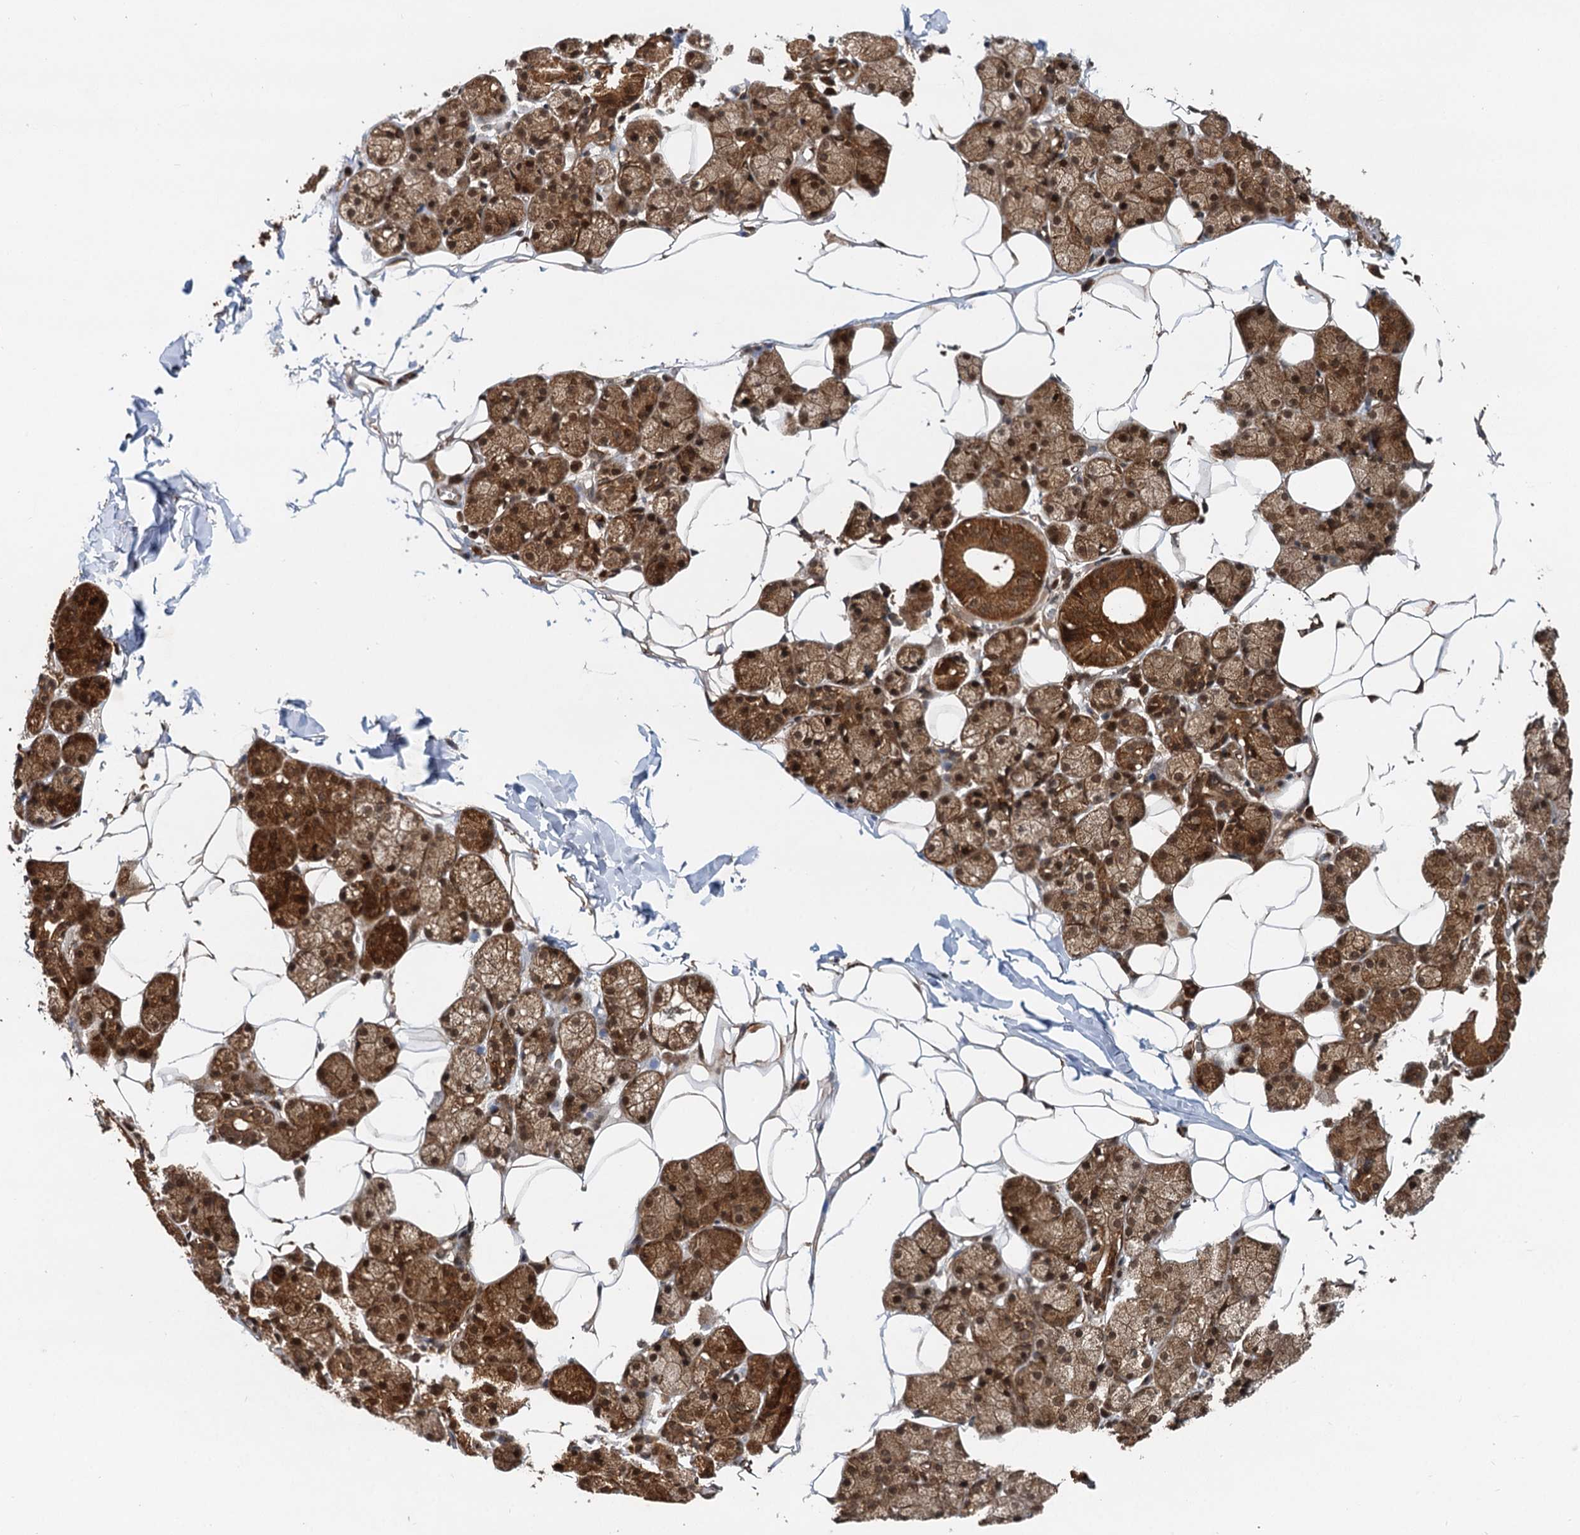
{"staining": {"intensity": "strong", "quantity": ">75%", "location": "cytoplasmic/membranous,nuclear"}, "tissue": "salivary gland", "cell_type": "Glandular cells", "image_type": "normal", "snomed": [{"axis": "morphology", "description": "Normal tissue, NOS"}, {"axis": "topography", "description": "Salivary gland"}], "caption": "This histopathology image exhibits benign salivary gland stained with IHC to label a protein in brown. The cytoplasmic/membranous,nuclear of glandular cells show strong positivity for the protein. Nuclei are counter-stained blue.", "gene": "STUB1", "patient": {"sex": "female", "age": 33}}